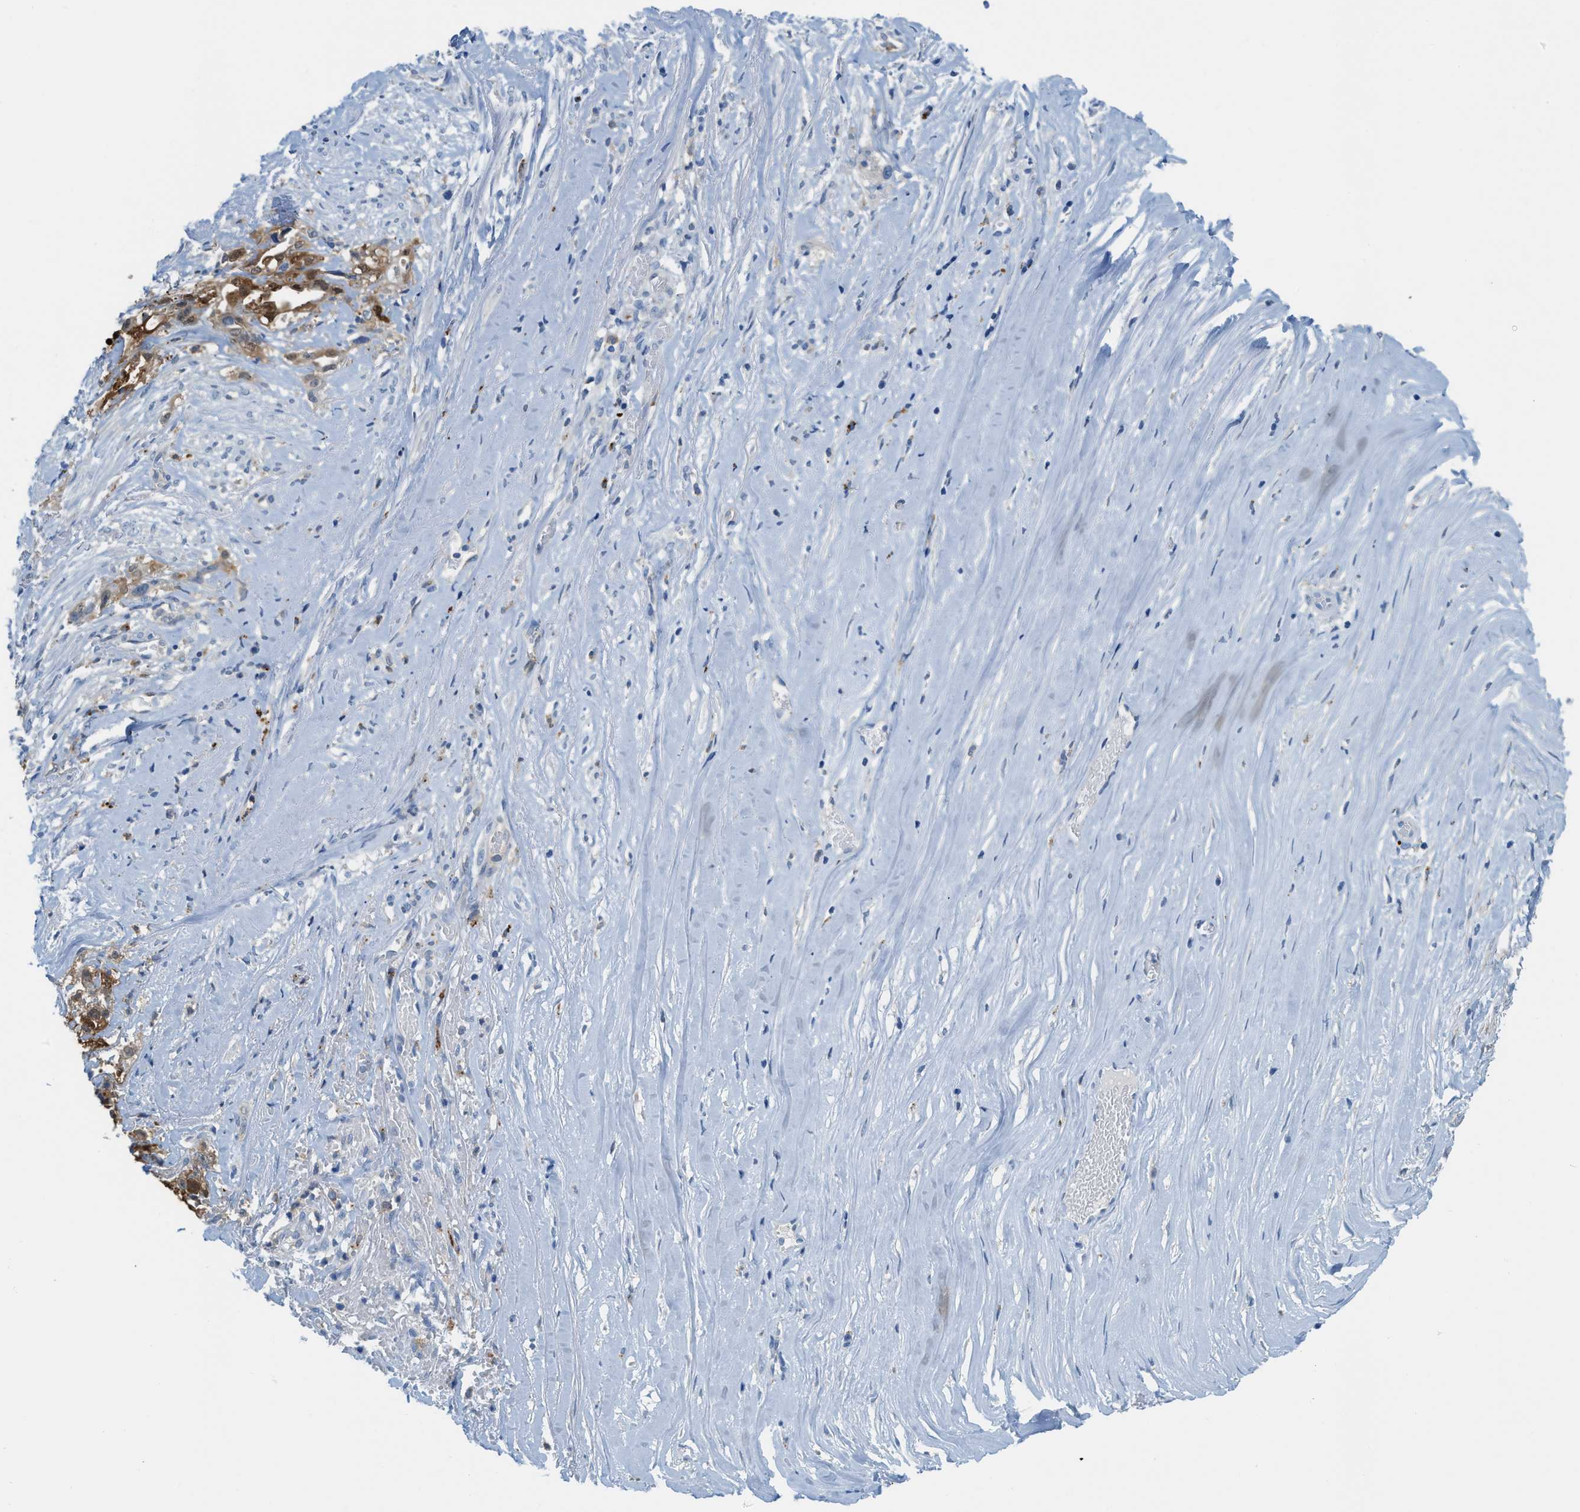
{"staining": {"intensity": "strong", "quantity": "25%-75%", "location": "cytoplasmic/membranous"}, "tissue": "liver cancer", "cell_type": "Tumor cells", "image_type": "cancer", "snomed": [{"axis": "morphology", "description": "Cholangiocarcinoma"}, {"axis": "topography", "description": "Liver"}], "caption": "IHC histopathology image of neoplastic tissue: liver cancer (cholangiocarcinoma) stained using immunohistochemistry (IHC) demonstrates high levels of strong protein expression localized specifically in the cytoplasmic/membranous of tumor cells, appearing as a cytoplasmic/membranous brown color.", "gene": "CSTB", "patient": {"sex": "female", "age": 70}}